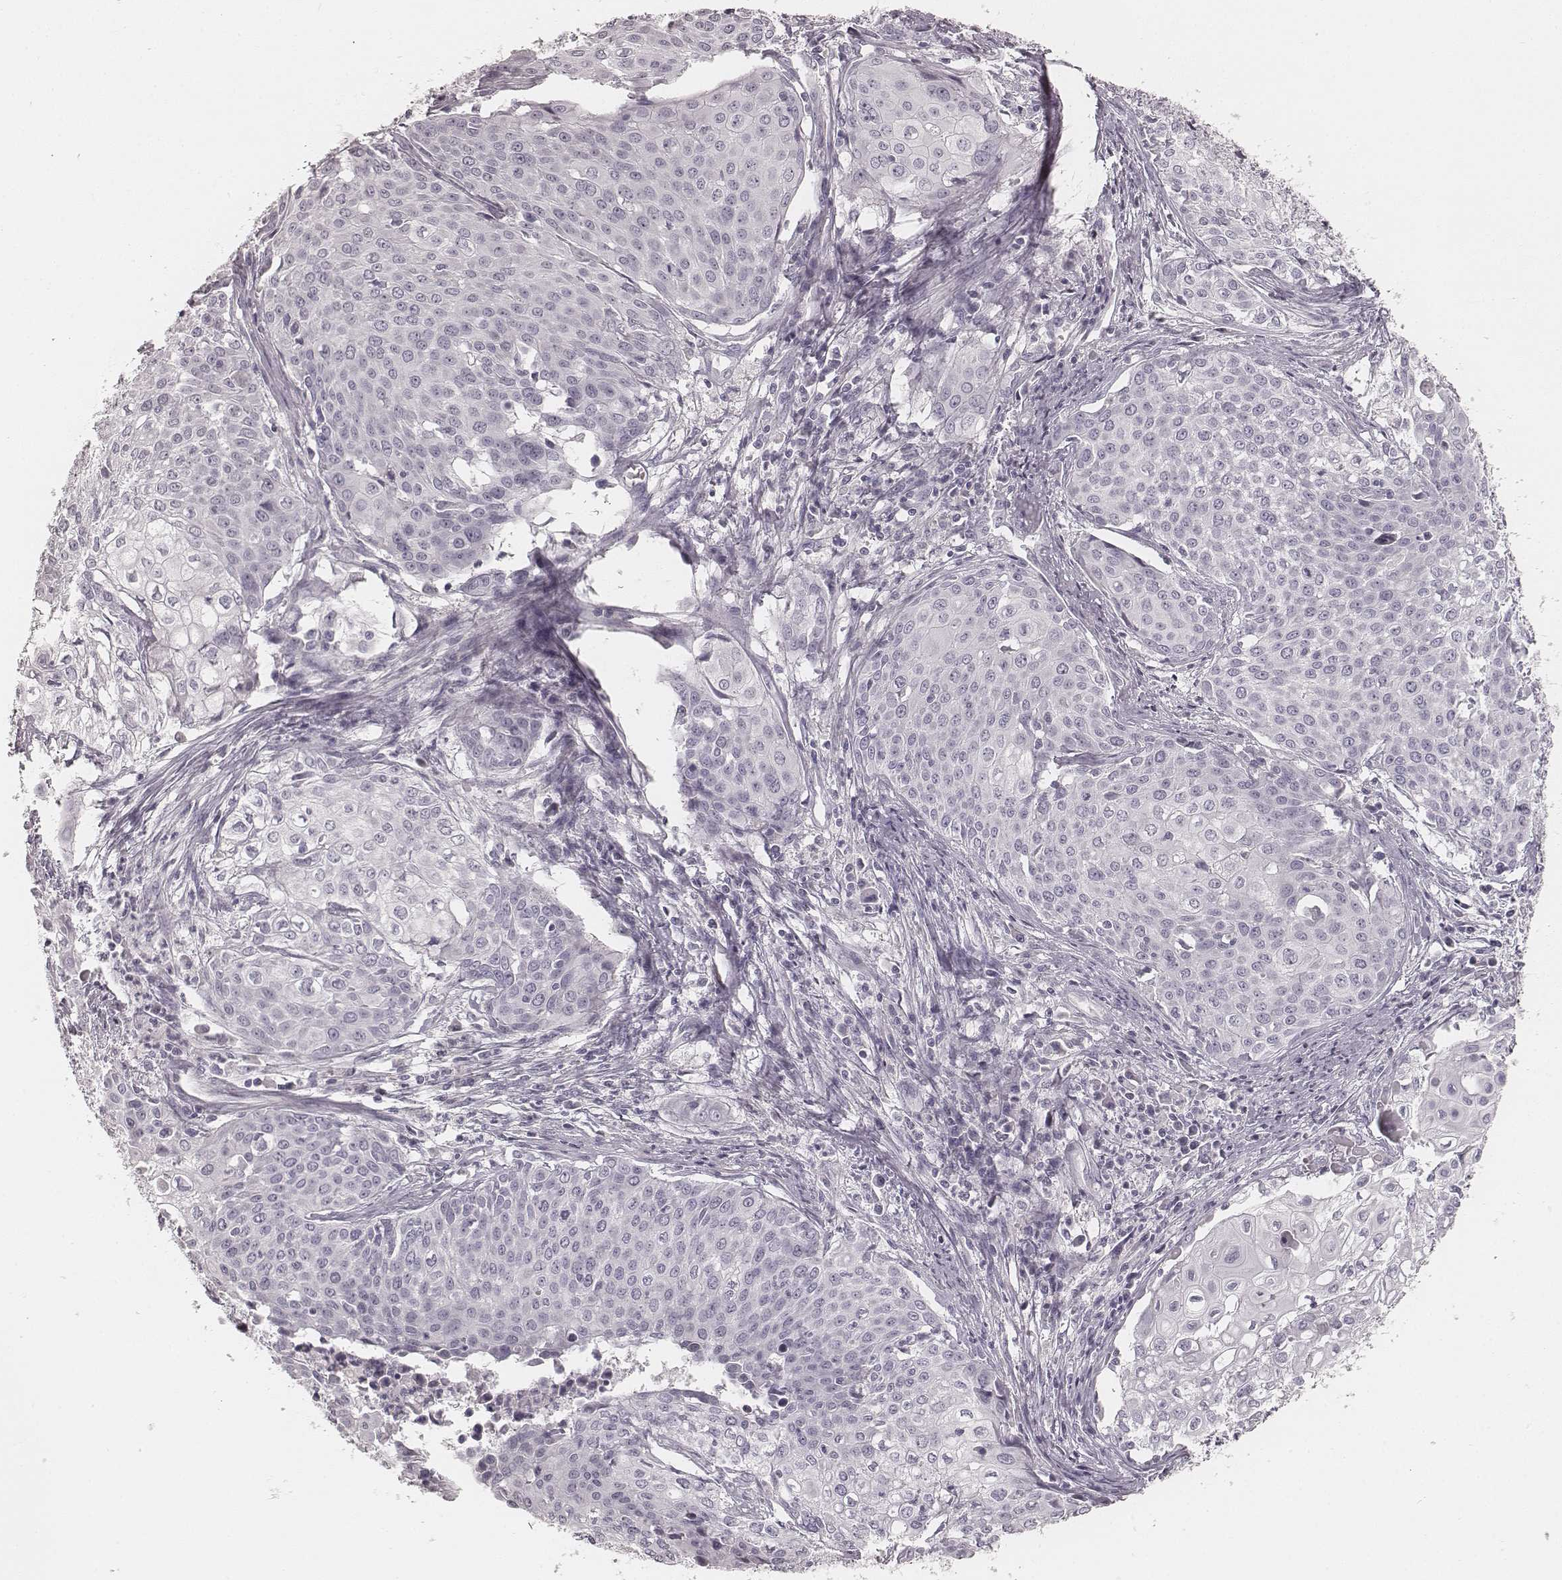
{"staining": {"intensity": "negative", "quantity": "none", "location": "none"}, "tissue": "cervical cancer", "cell_type": "Tumor cells", "image_type": "cancer", "snomed": [{"axis": "morphology", "description": "Squamous cell carcinoma, NOS"}, {"axis": "topography", "description": "Cervix"}], "caption": "Tumor cells are negative for brown protein staining in cervical squamous cell carcinoma. (Stains: DAB (3,3'-diaminobenzidine) immunohistochemistry (IHC) with hematoxylin counter stain, Microscopy: brightfield microscopy at high magnification).", "gene": "KRT31", "patient": {"sex": "female", "age": 39}}